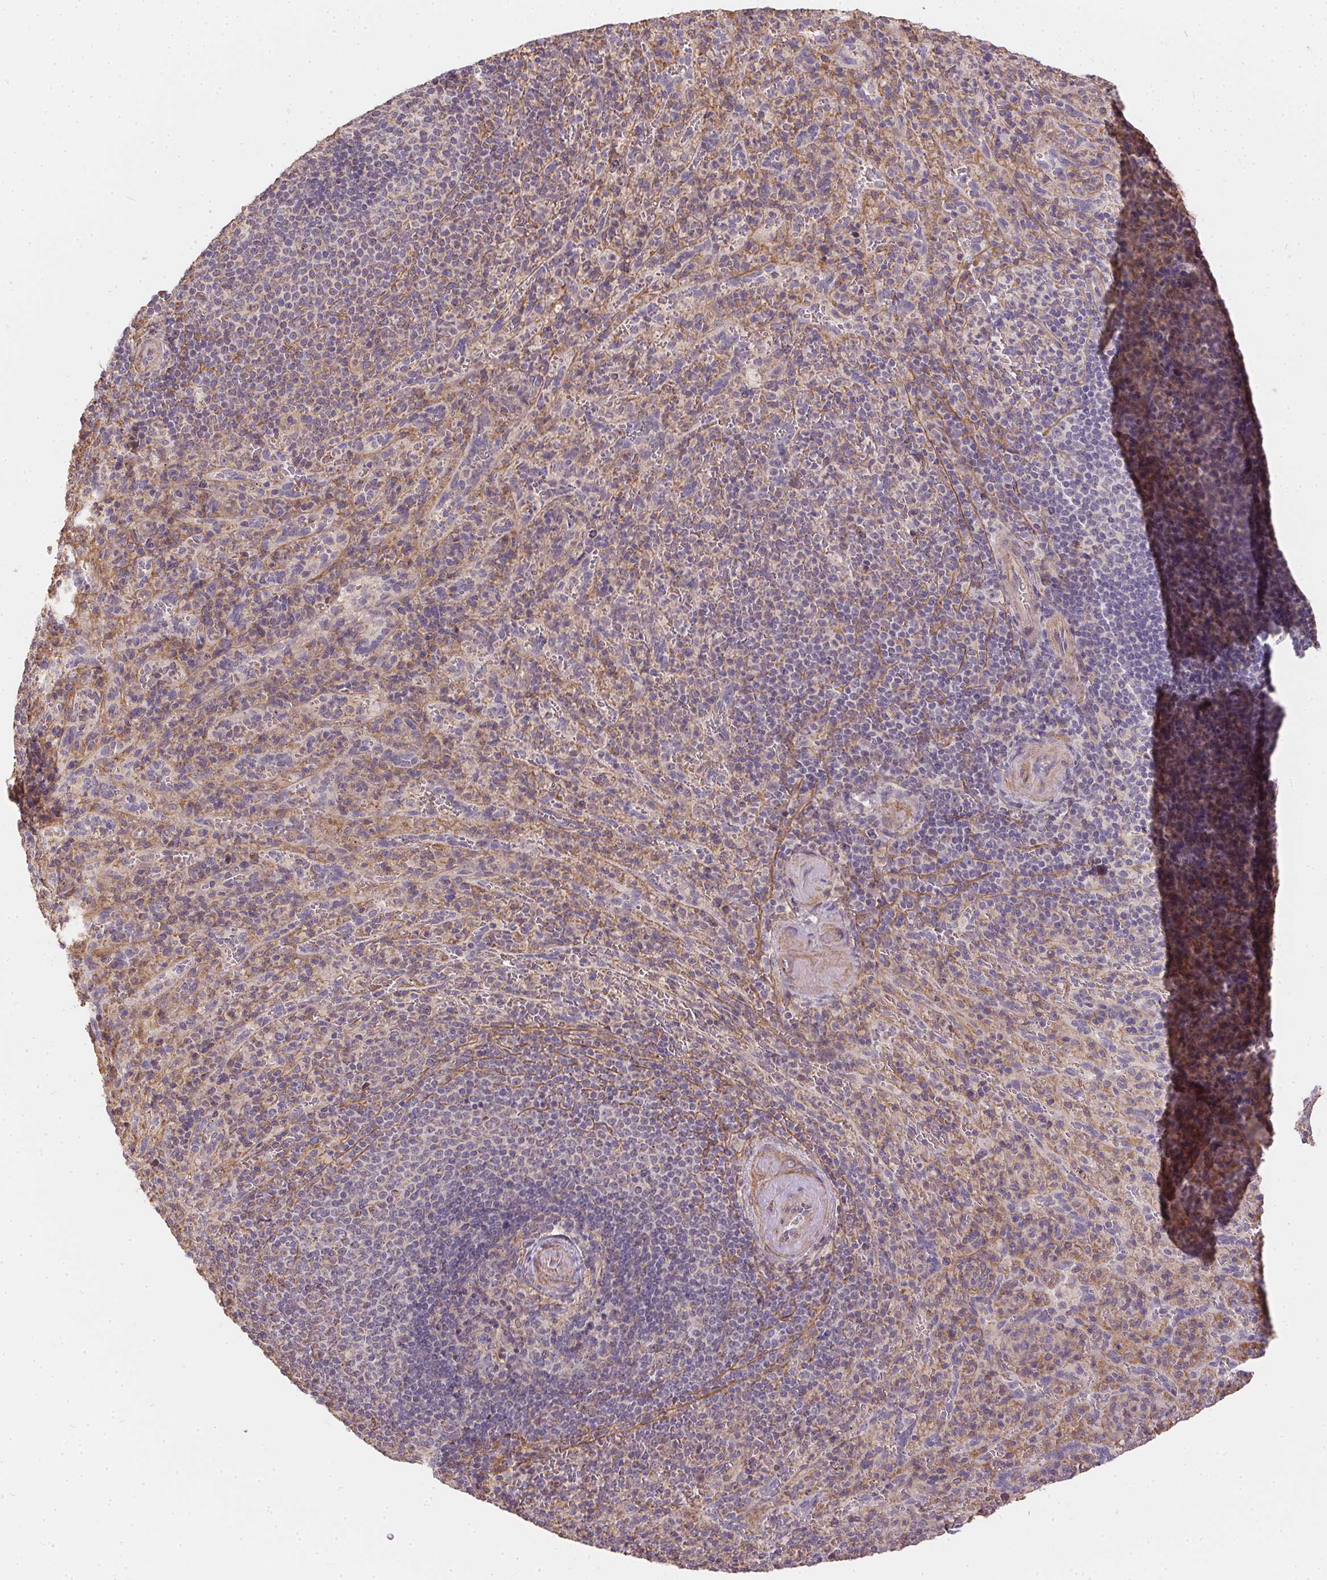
{"staining": {"intensity": "negative", "quantity": "none", "location": "none"}, "tissue": "spleen", "cell_type": "Cells in red pulp", "image_type": "normal", "snomed": [{"axis": "morphology", "description": "Normal tissue, NOS"}, {"axis": "topography", "description": "Spleen"}], "caption": "This photomicrograph is of normal spleen stained with immunohistochemistry (IHC) to label a protein in brown with the nuclei are counter-stained blue. There is no staining in cells in red pulp. (IHC, brightfield microscopy, high magnification).", "gene": "REV3L", "patient": {"sex": "male", "age": 57}}